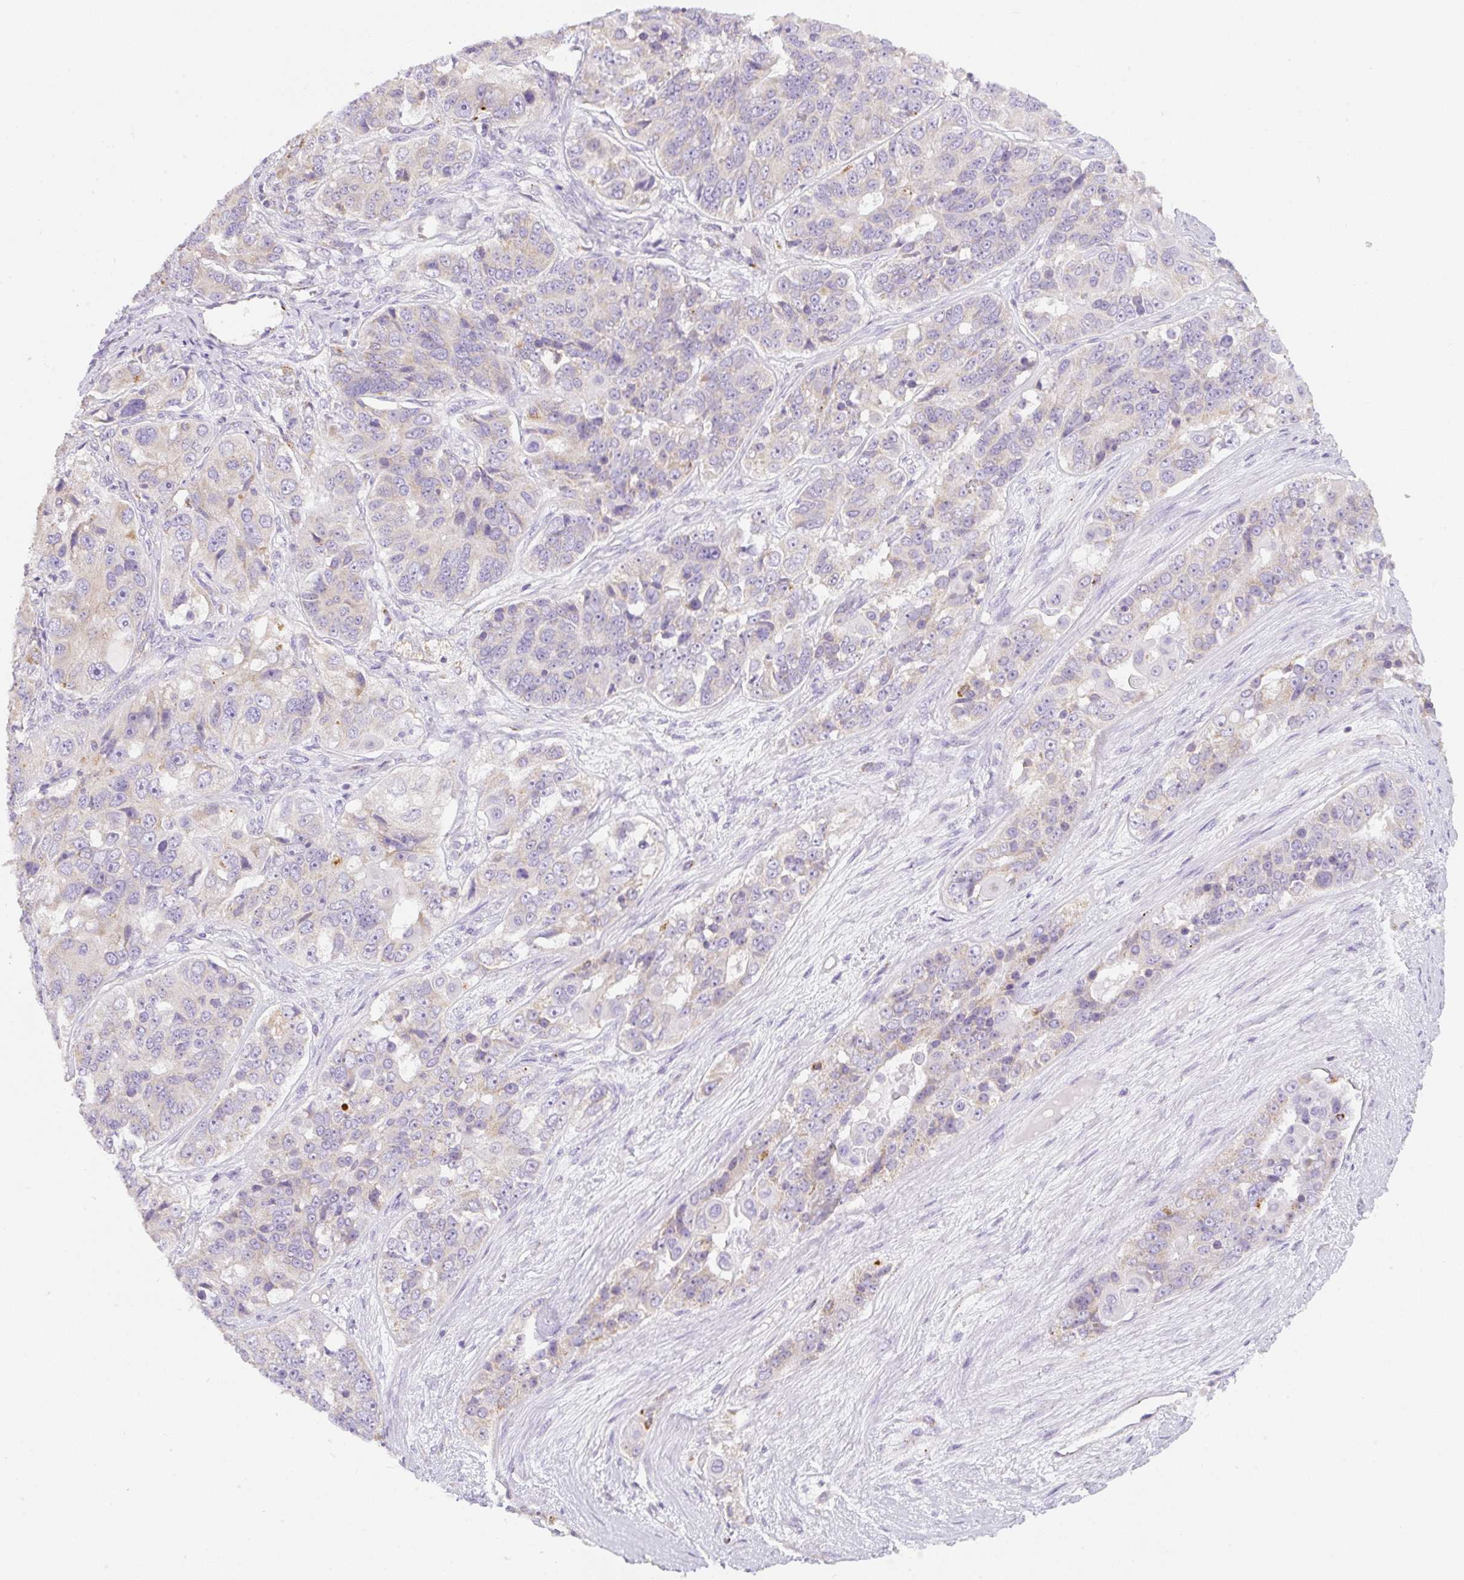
{"staining": {"intensity": "negative", "quantity": "none", "location": "none"}, "tissue": "ovarian cancer", "cell_type": "Tumor cells", "image_type": "cancer", "snomed": [{"axis": "morphology", "description": "Carcinoma, endometroid"}, {"axis": "topography", "description": "Ovary"}], "caption": "Immunohistochemical staining of human ovarian cancer (endometroid carcinoma) shows no significant staining in tumor cells.", "gene": "CLEC3A", "patient": {"sex": "female", "age": 51}}